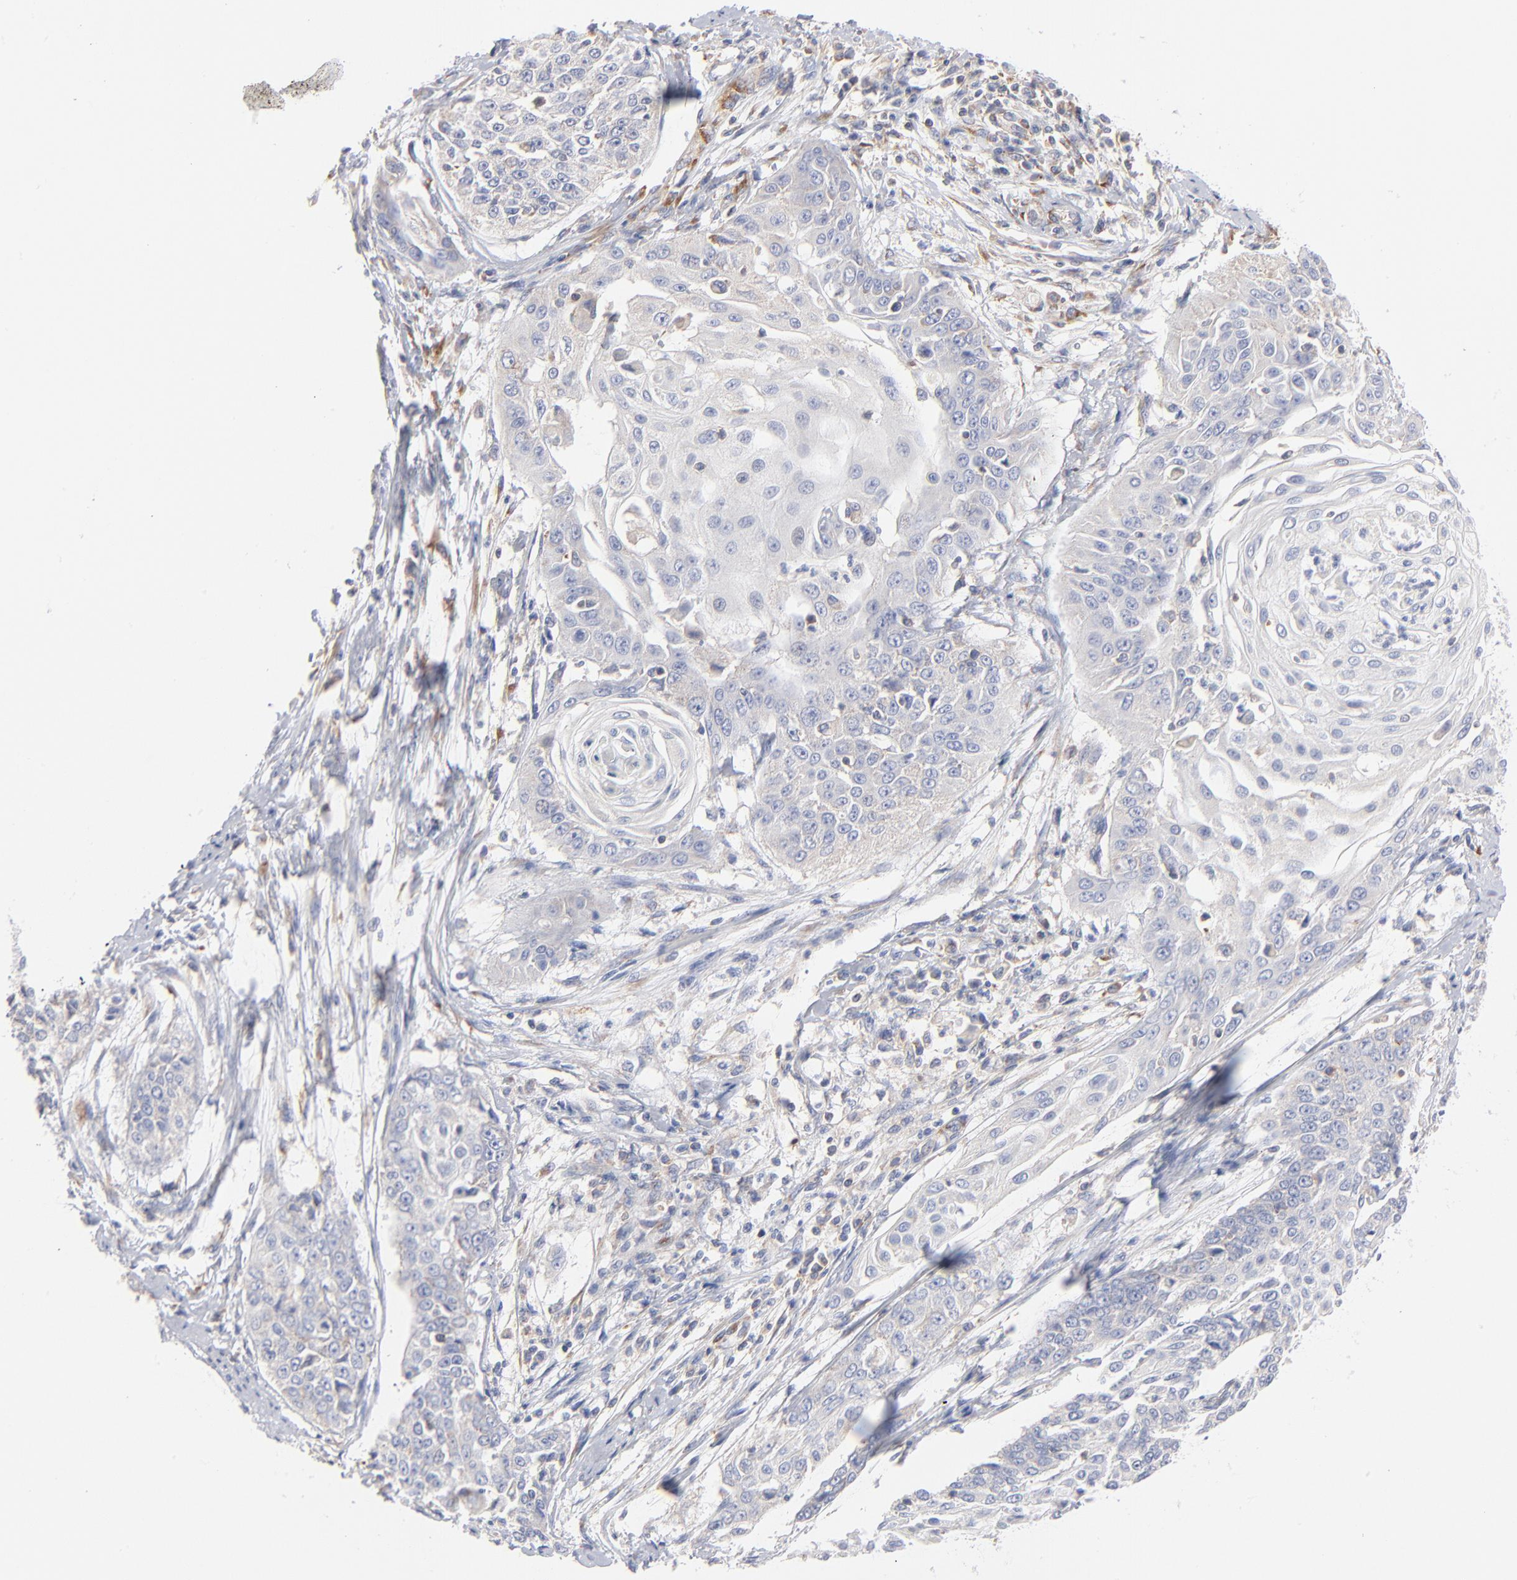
{"staining": {"intensity": "negative", "quantity": "none", "location": "none"}, "tissue": "cervical cancer", "cell_type": "Tumor cells", "image_type": "cancer", "snomed": [{"axis": "morphology", "description": "Squamous cell carcinoma, NOS"}, {"axis": "topography", "description": "Cervix"}], "caption": "This is a histopathology image of immunohistochemistry (IHC) staining of squamous cell carcinoma (cervical), which shows no staining in tumor cells. (Stains: DAB (3,3'-diaminobenzidine) immunohistochemistry with hematoxylin counter stain, Microscopy: brightfield microscopy at high magnification).", "gene": "SEPTIN6", "patient": {"sex": "female", "age": 64}}